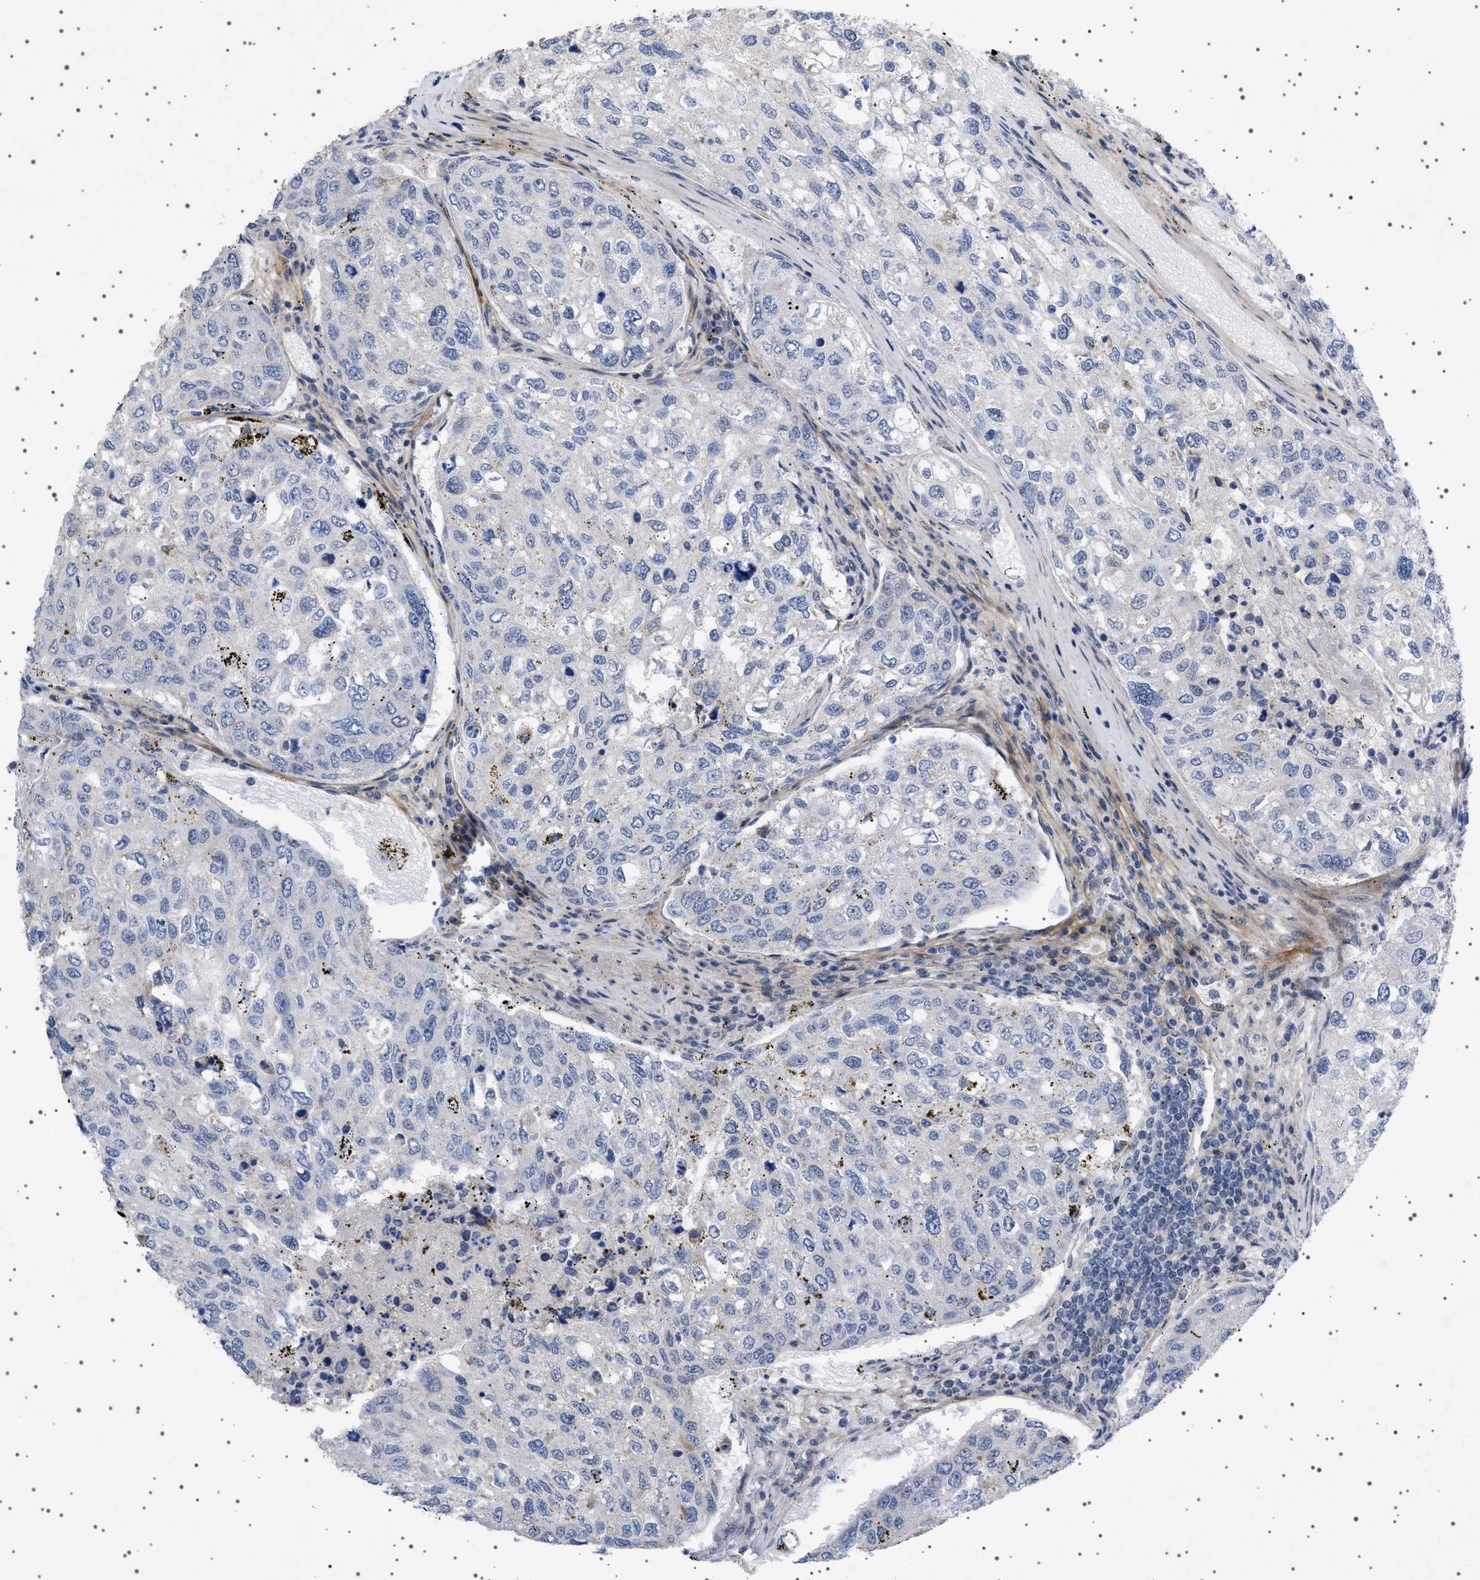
{"staining": {"intensity": "negative", "quantity": "none", "location": "none"}, "tissue": "urothelial cancer", "cell_type": "Tumor cells", "image_type": "cancer", "snomed": [{"axis": "morphology", "description": "Urothelial carcinoma, High grade"}, {"axis": "topography", "description": "Lymph node"}, {"axis": "topography", "description": "Urinary bladder"}], "caption": "Histopathology image shows no significant protein expression in tumor cells of high-grade urothelial carcinoma.", "gene": "HTR1A", "patient": {"sex": "male", "age": 51}}